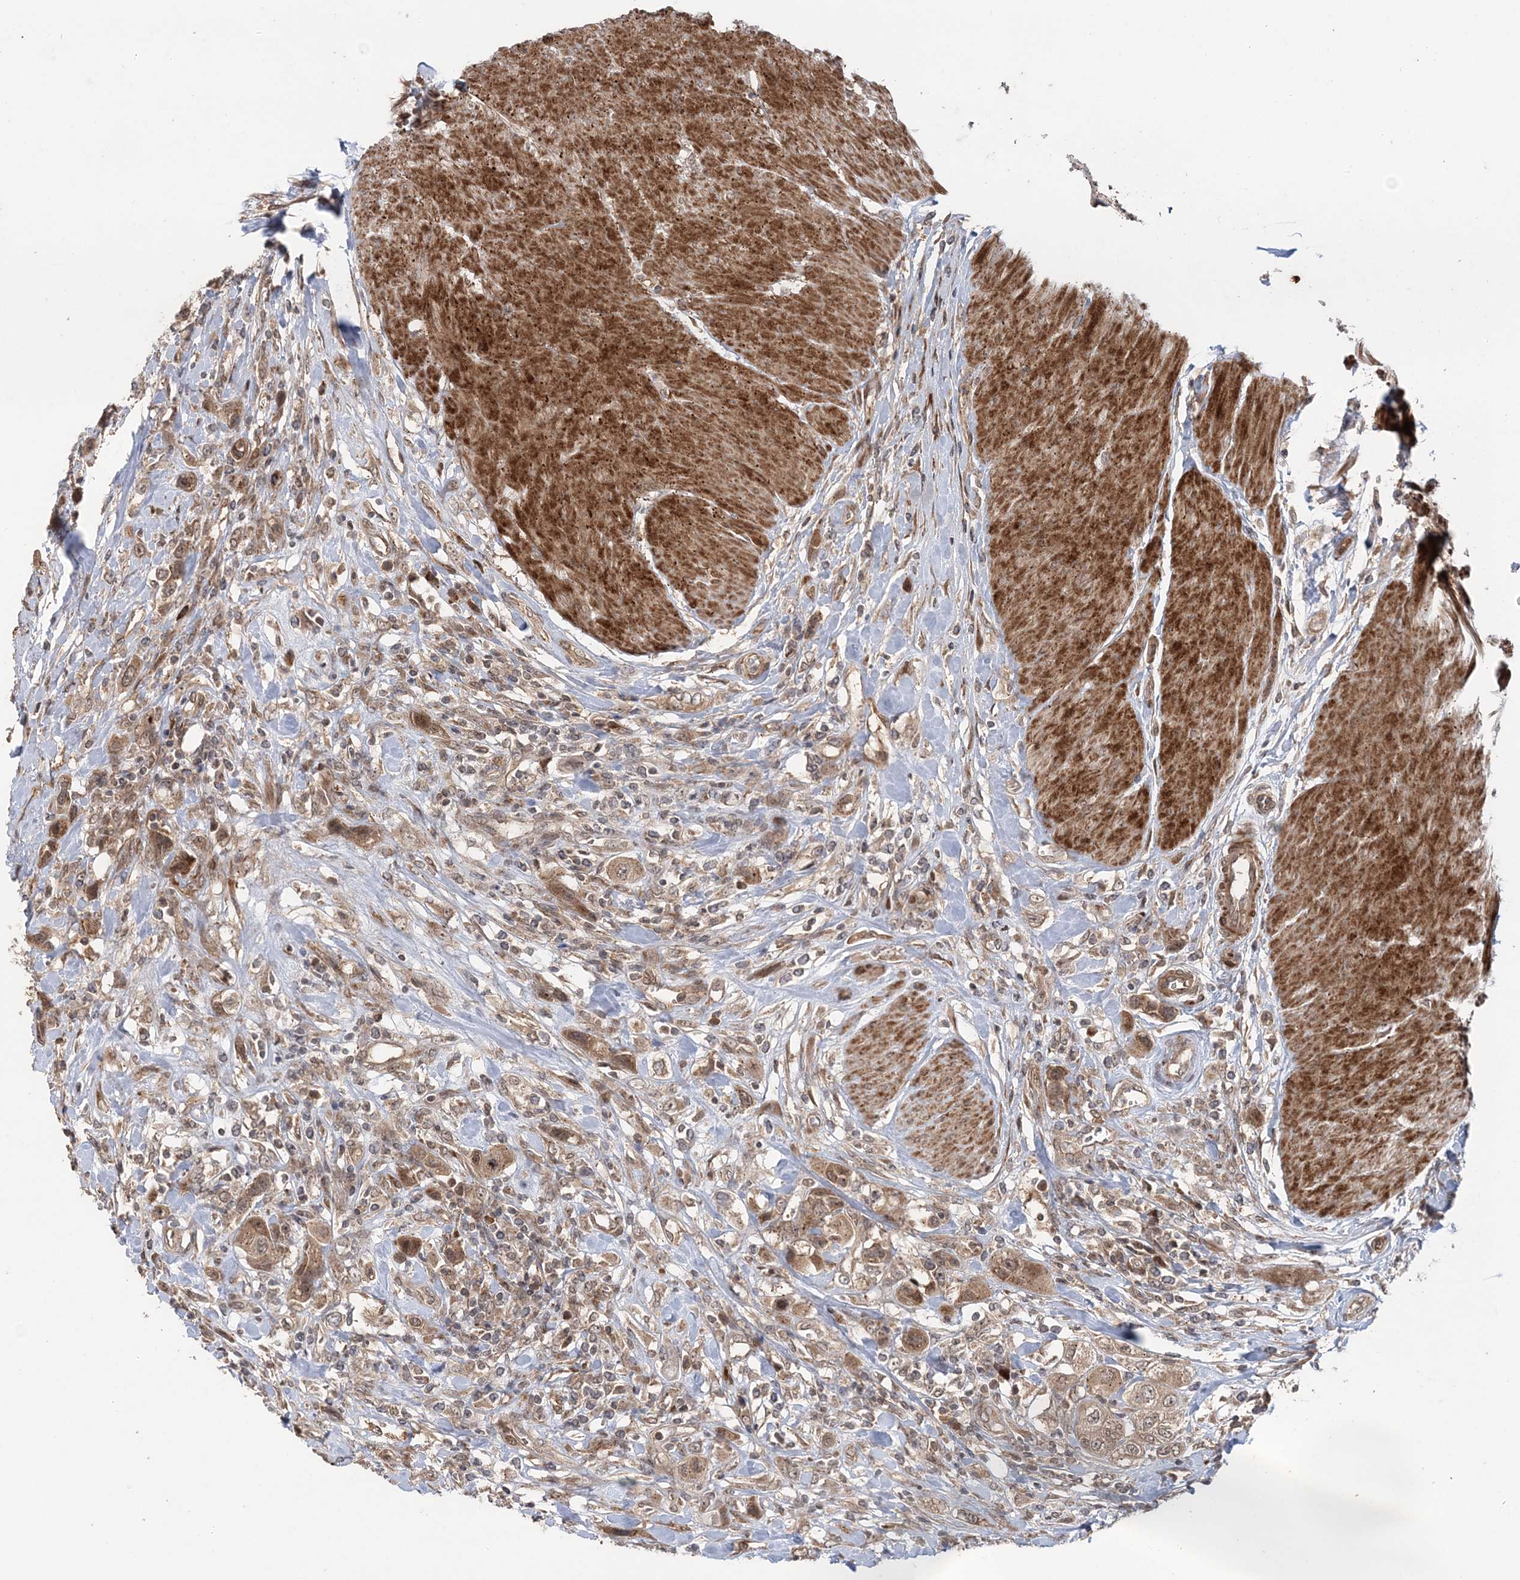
{"staining": {"intensity": "weak", "quantity": ">75%", "location": "cytoplasmic/membranous"}, "tissue": "urothelial cancer", "cell_type": "Tumor cells", "image_type": "cancer", "snomed": [{"axis": "morphology", "description": "Urothelial carcinoma, High grade"}, {"axis": "topography", "description": "Urinary bladder"}], "caption": "High-grade urothelial carcinoma was stained to show a protein in brown. There is low levels of weak cytoplasmic/membranous positivity in about >75% of tumor cells. Immunohistochemistry stains the protein of interest in brown and the nuclei are stained blue.", "gene": "UBTD2", "patient": {"sex": "male", "age": 50}}